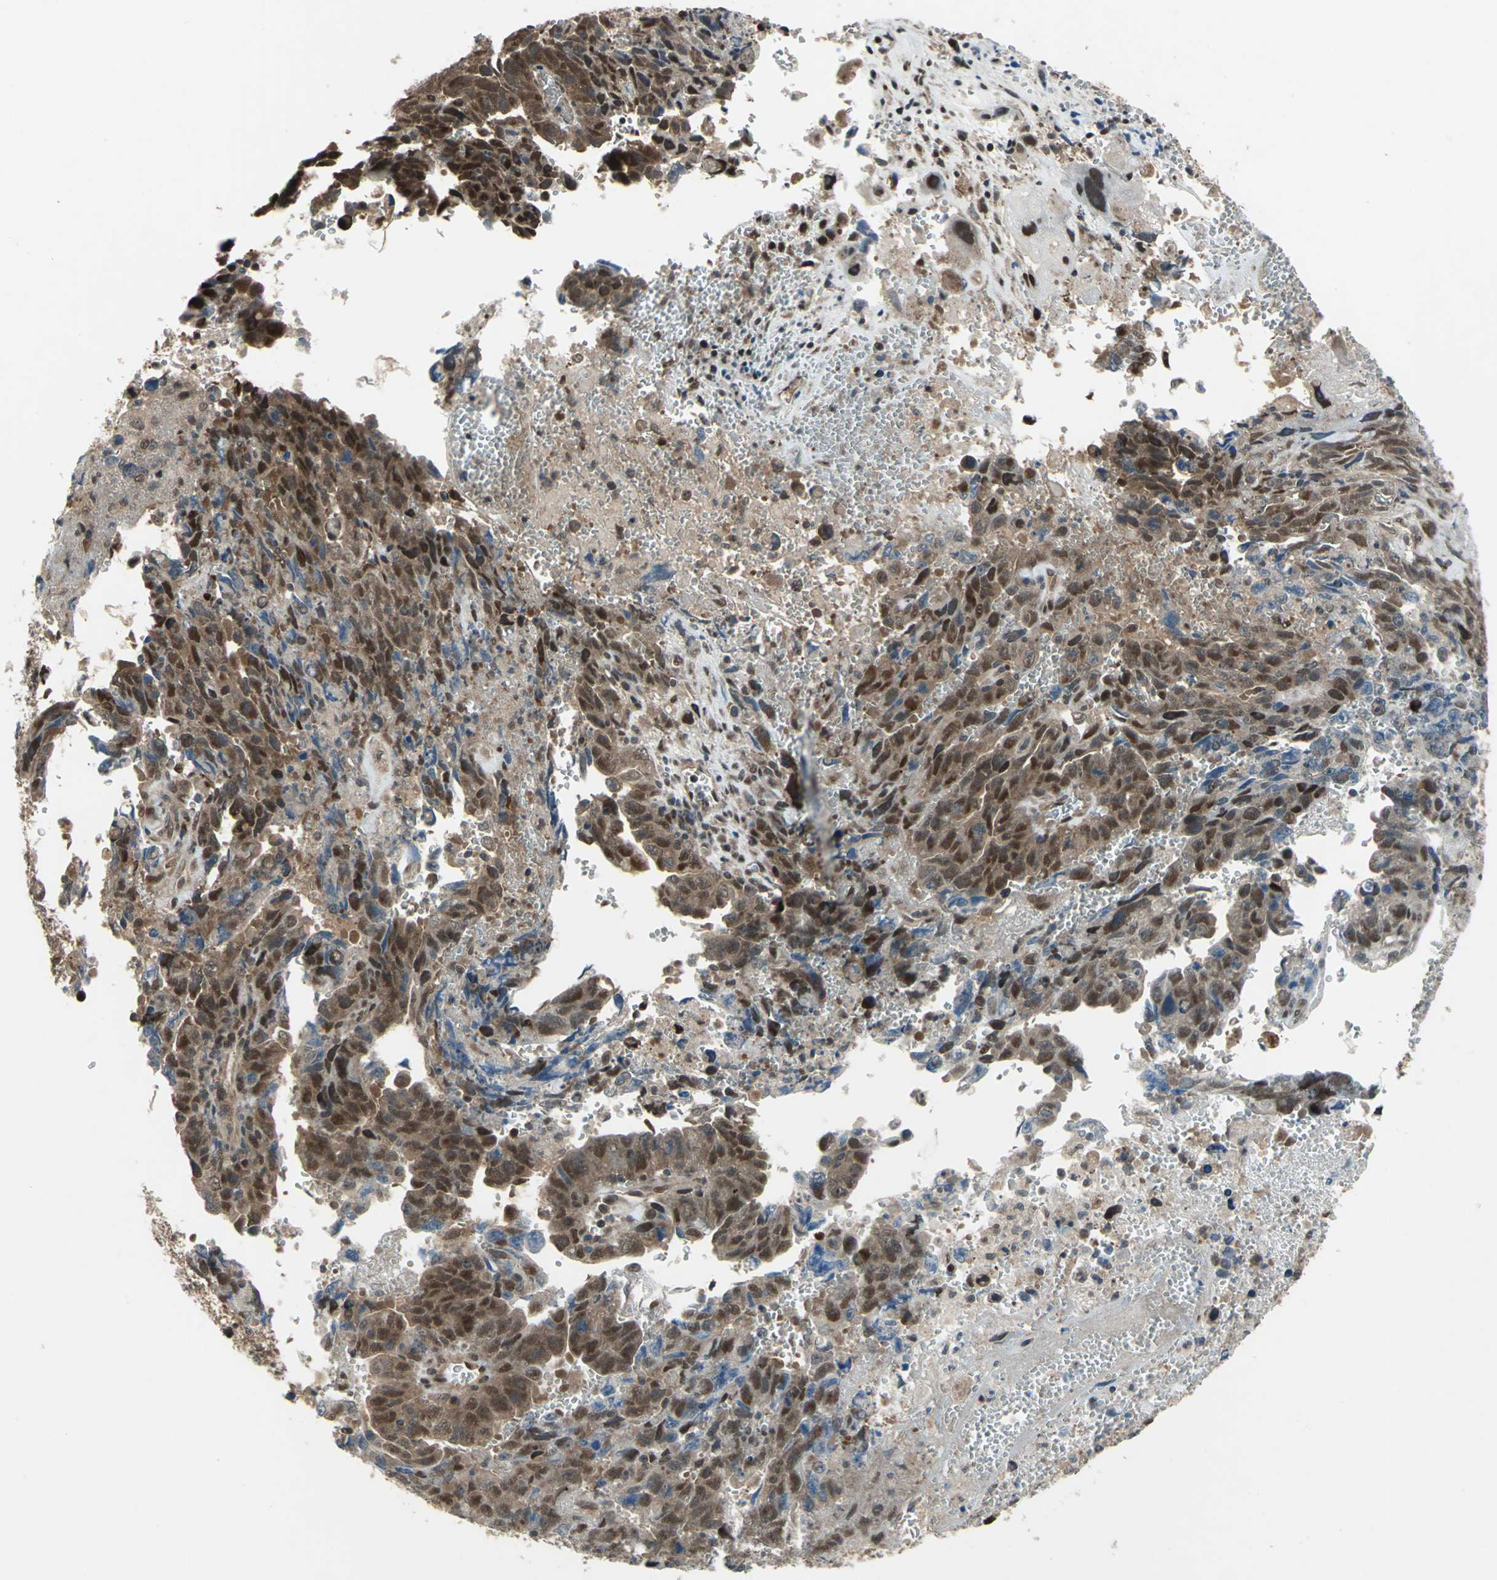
{"staining": {"intensity": "moderate", "quantity": ">75%", "location": "cytoplasmic/membranous,nuclear"}, "tissue": "testis cancer", "cell_type": "Tumor cells", "image_type": "cancer", "snomed": [{"axis": "morphology", "description": "Carcinoma, Embryonal, NOS"}, {"axis": "topography", "description": "Testis"}], "caption": "Protein expression by immunohistochemistry (IHC) exhibits moderate cytoplasmic/membranous and nuclear expression in about >75% of tumor cells in testis embryonal carcinoma. (IHC, brightfield microscopy, high magnification).", "gene": "COPS5", "patient": {"sex": "male", "age": 28}}